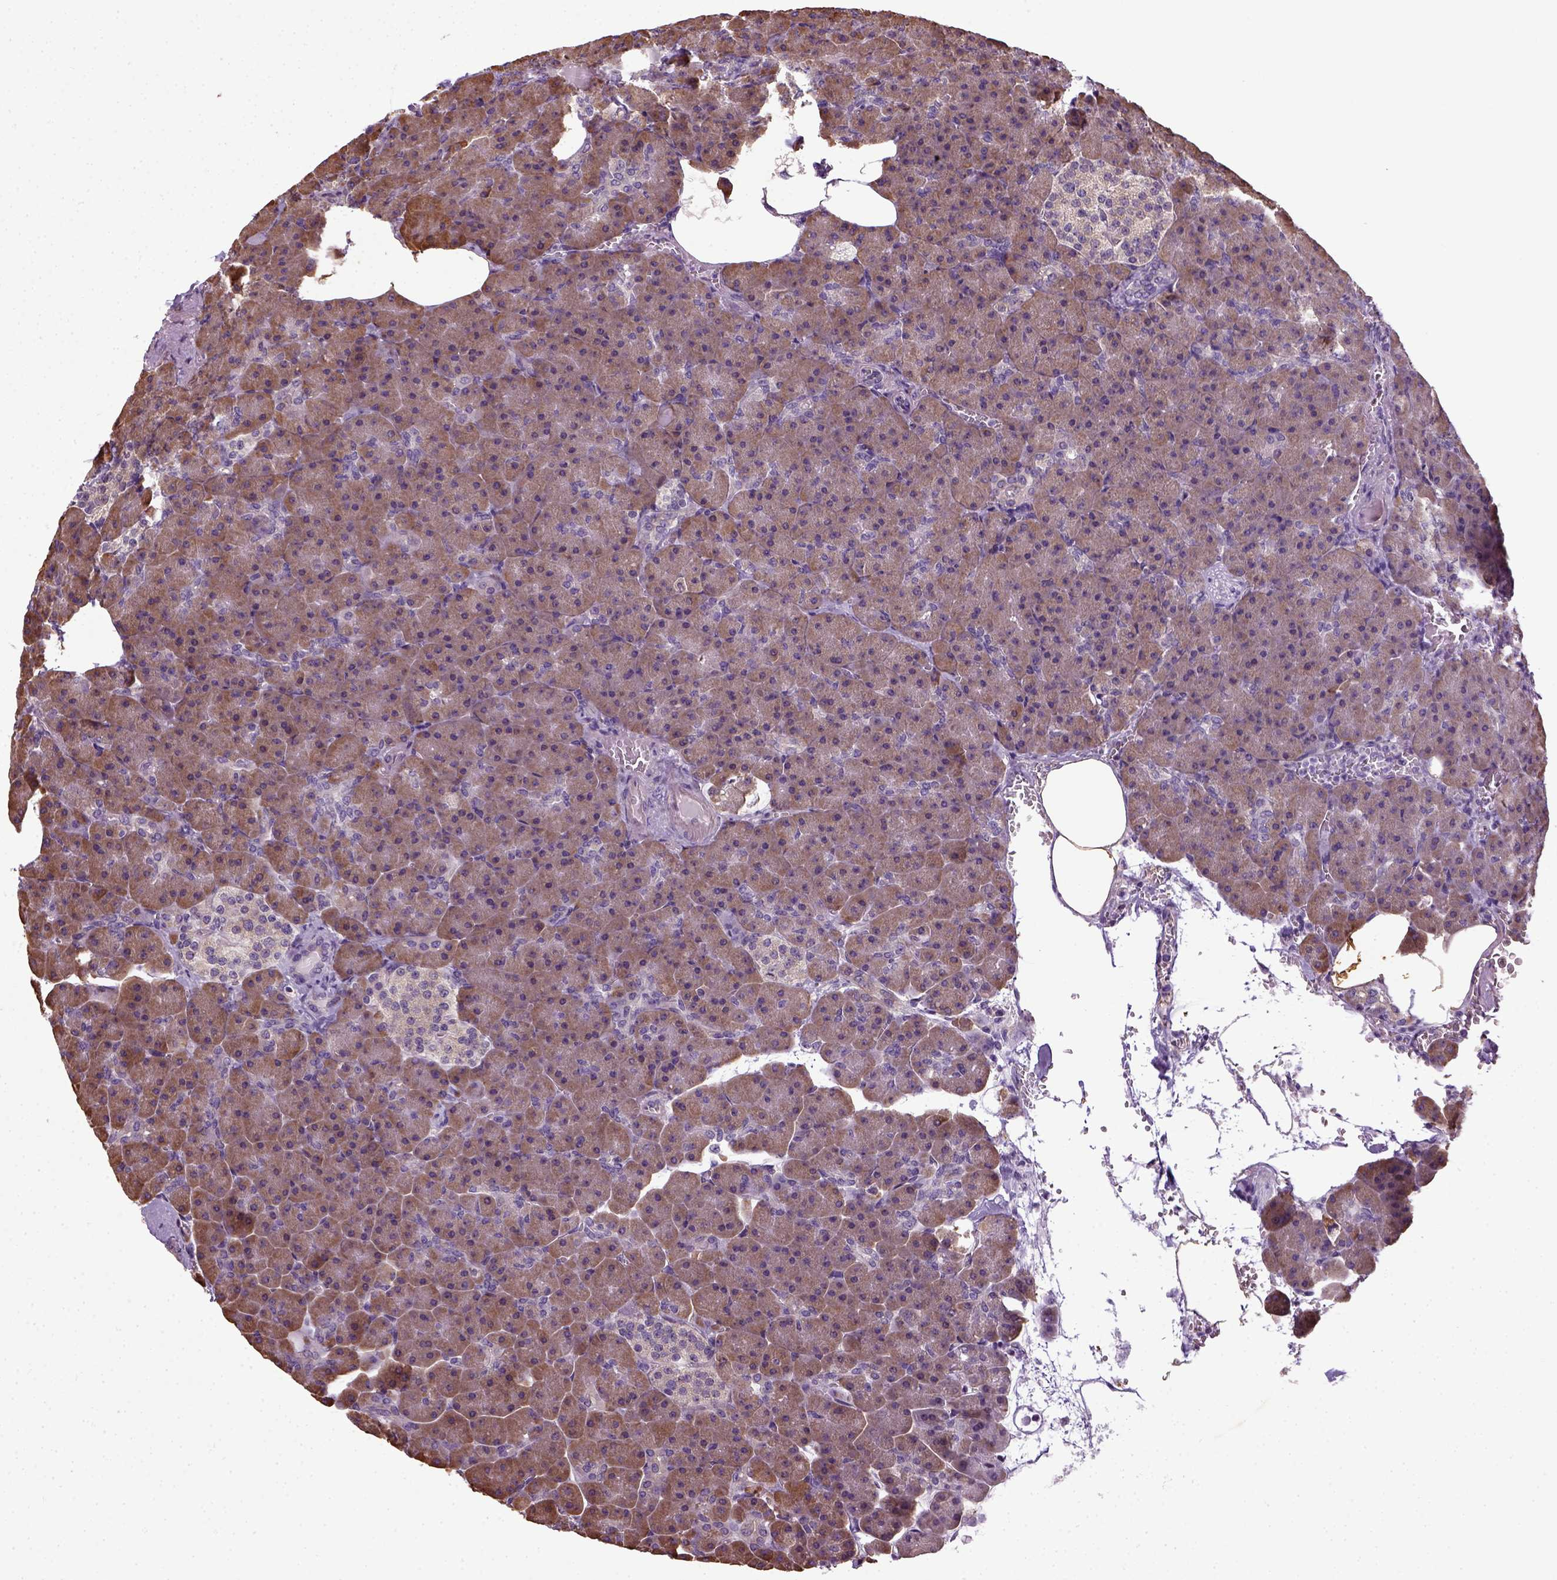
{"staining": {"intensity": "weak", "quantity": ">75%", "location": "cytoplasmic/membranous"}, "tissue": "pancreas", "cell_type": "Exocrine glandular cells", "image_type": "normal", "snomed": [{"axis": "morphology", "description": "Normal tissue, NOS"}, {"axis": "topography", "description": "Pancreas"}], "caption": "Pancreas stained with a brown dye shows weak cytoplasmic/membranous positive staining in approximately >75% of exocrine glandular cells.", "gene": "TPRG1", "patient": {"sex": "female", "age": 74}}